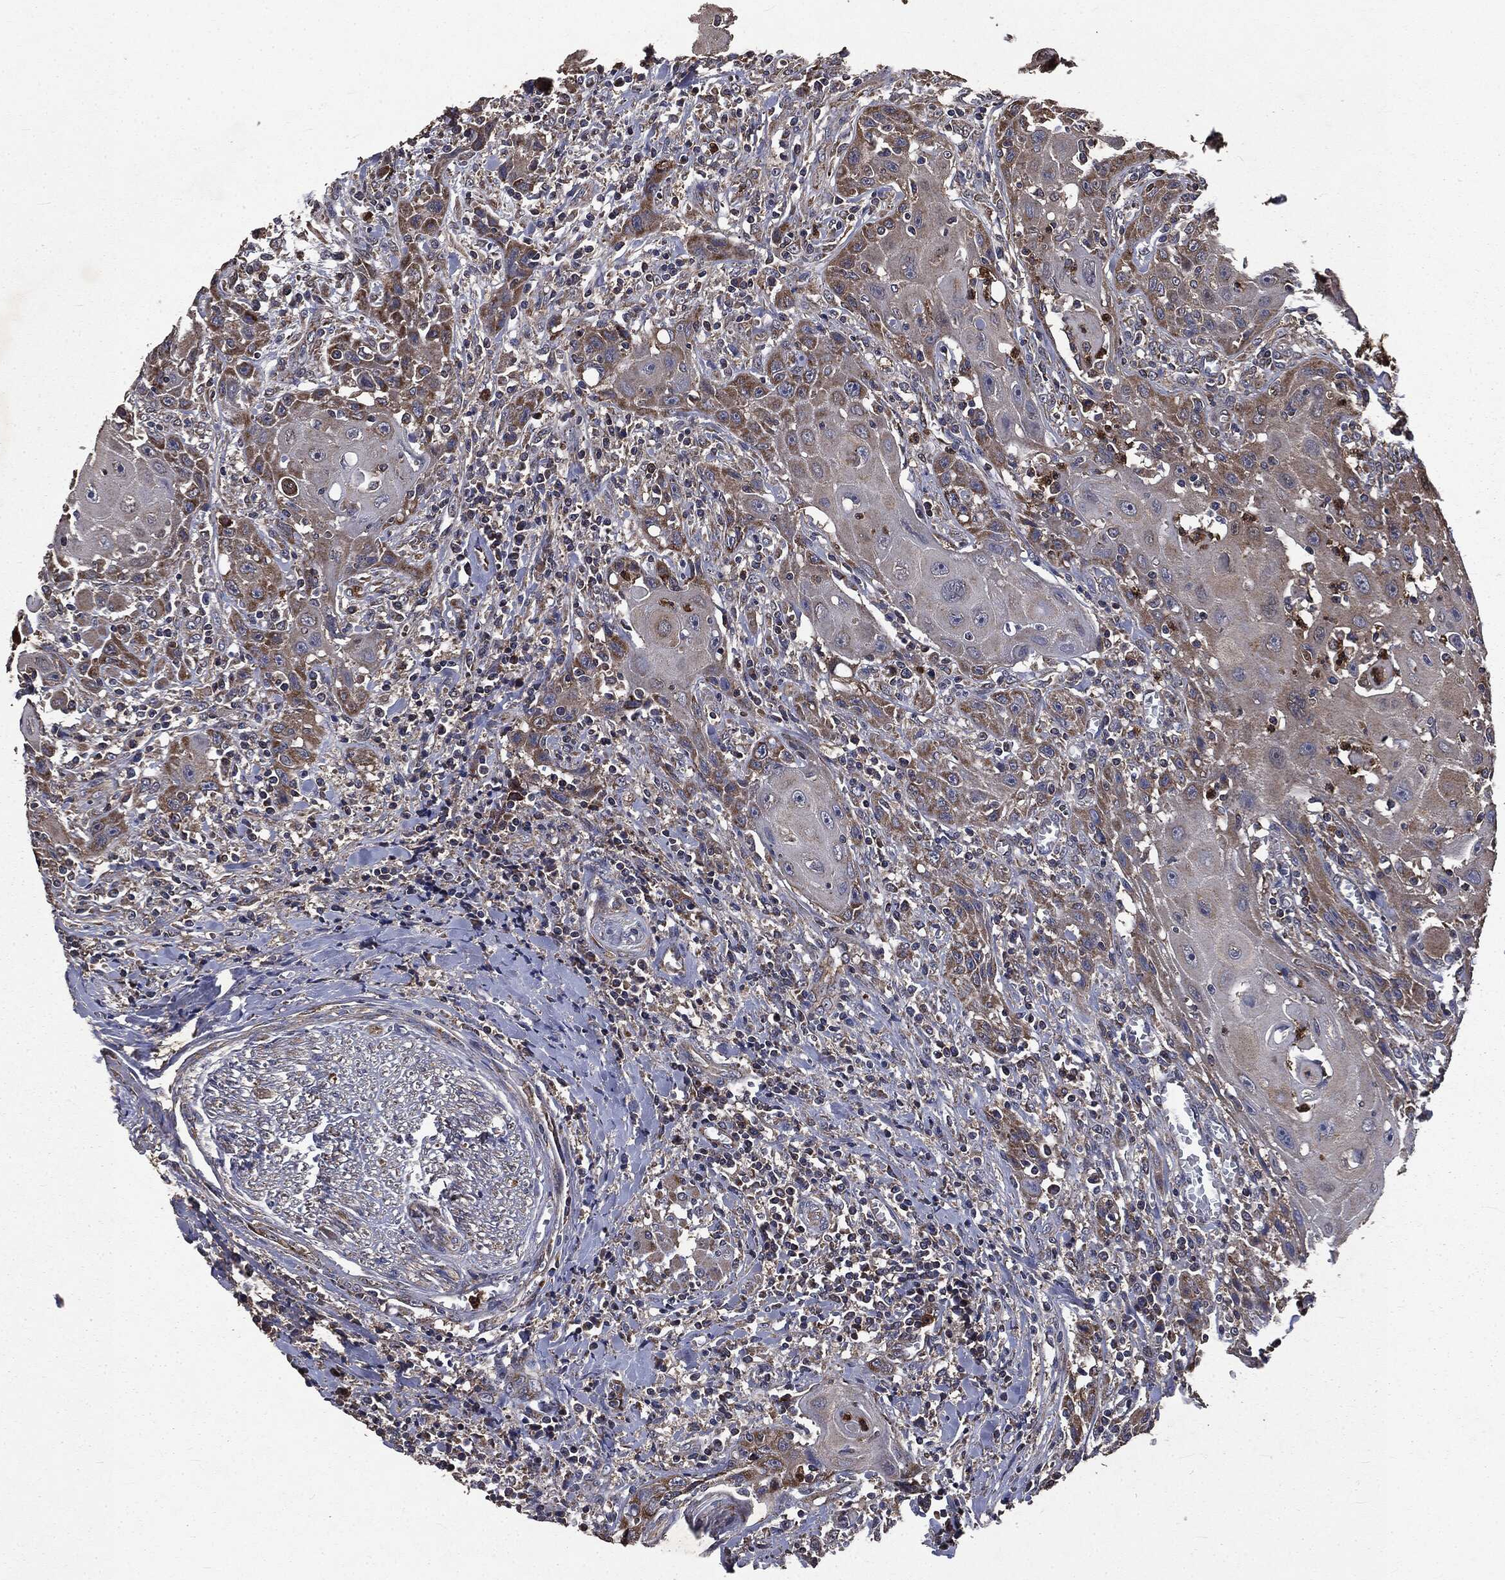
{"staining": {"intensity": "moderate", "quantity": ">75%", "location": "cytoplasmic/membranous"}, "tissue": "head and neck cancer", "cell_type": "Tumor cells", "image_type": "cancer", "snomed": [{"axis": "morphology", "description": "Normal tissue, NOS"}, {"axis": "morphology", "description": "Squamous cell carcinoma, NOS"}, {"axis": "topography", "description": "Oral tissue"}, {"axis": "topography", "description": "Head-Neck"}], "caption": "Brown immunohistochemical staining in human squamous cell carcinoma (head and neck) shows moderate cytoplasmic/membranous expression in approximately >75% of tumor cells.", "gene": "MAPK6", "patient": {"sex": "male", "age": 71}}